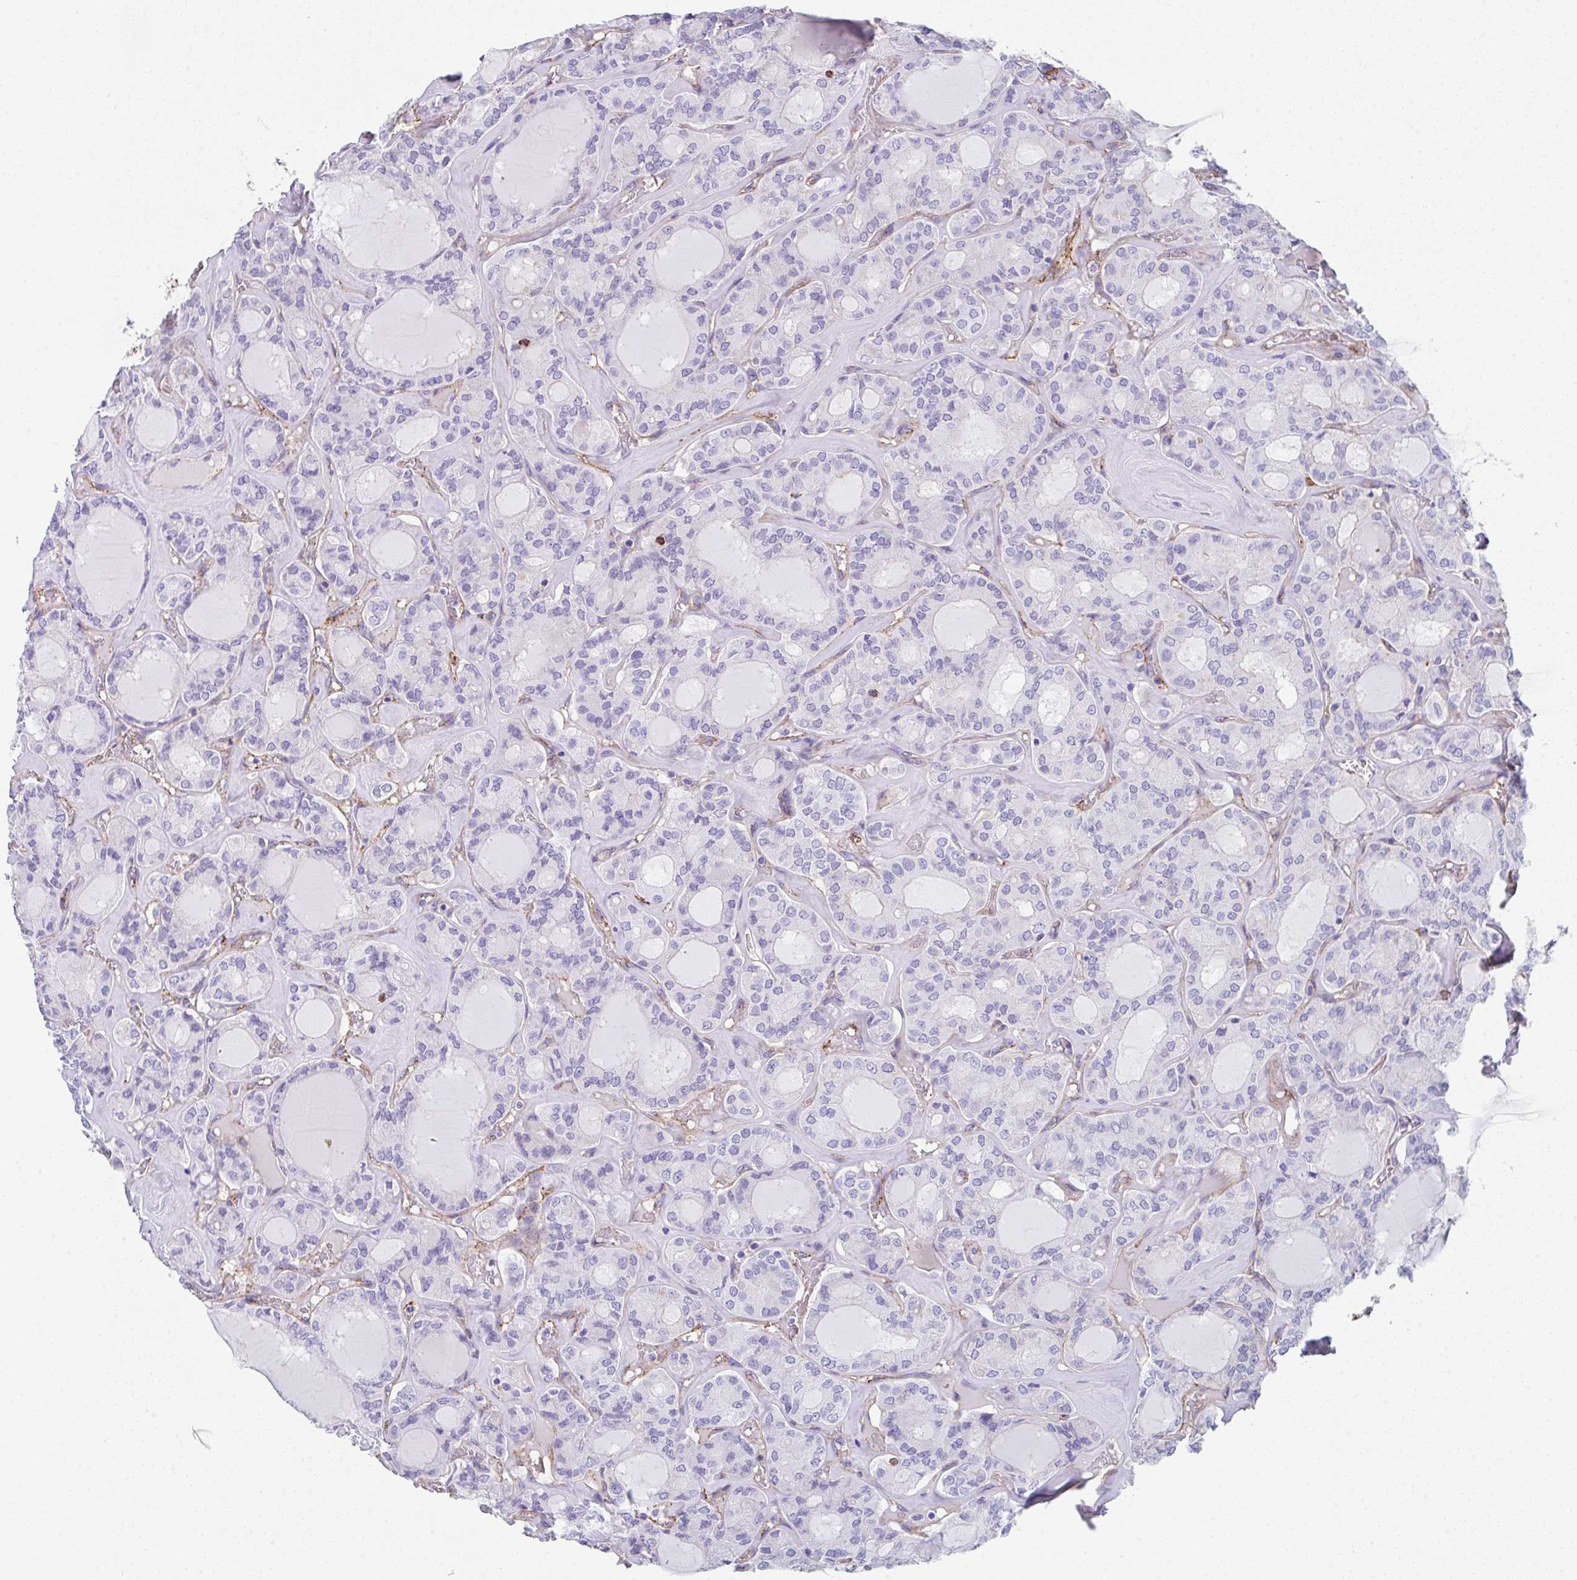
{"staining": {"intensity": "negative", "quantity": "none", "location": "none"}, "tissue": "thyroid cancer", "cell_type": "Tumor cells", "image_type": "cancer", "snomed": [{"axis": "morphology", "description": "Papillary adenocarcinoma, NOS"}, {"axis": "topography", "description": "Thyroid gland"}], "caption": "Photomicrograph shows no significant protein positivity in tumor cells of papillary adenocarcinoma (thyroid). (Stains: DAB immunohistochemistry with hematoxylin counter stain, Microscopy: brightfield microscopy at high magnification).", "gene": "DBN1", "patient": {"sex": "male", "age": 87}}